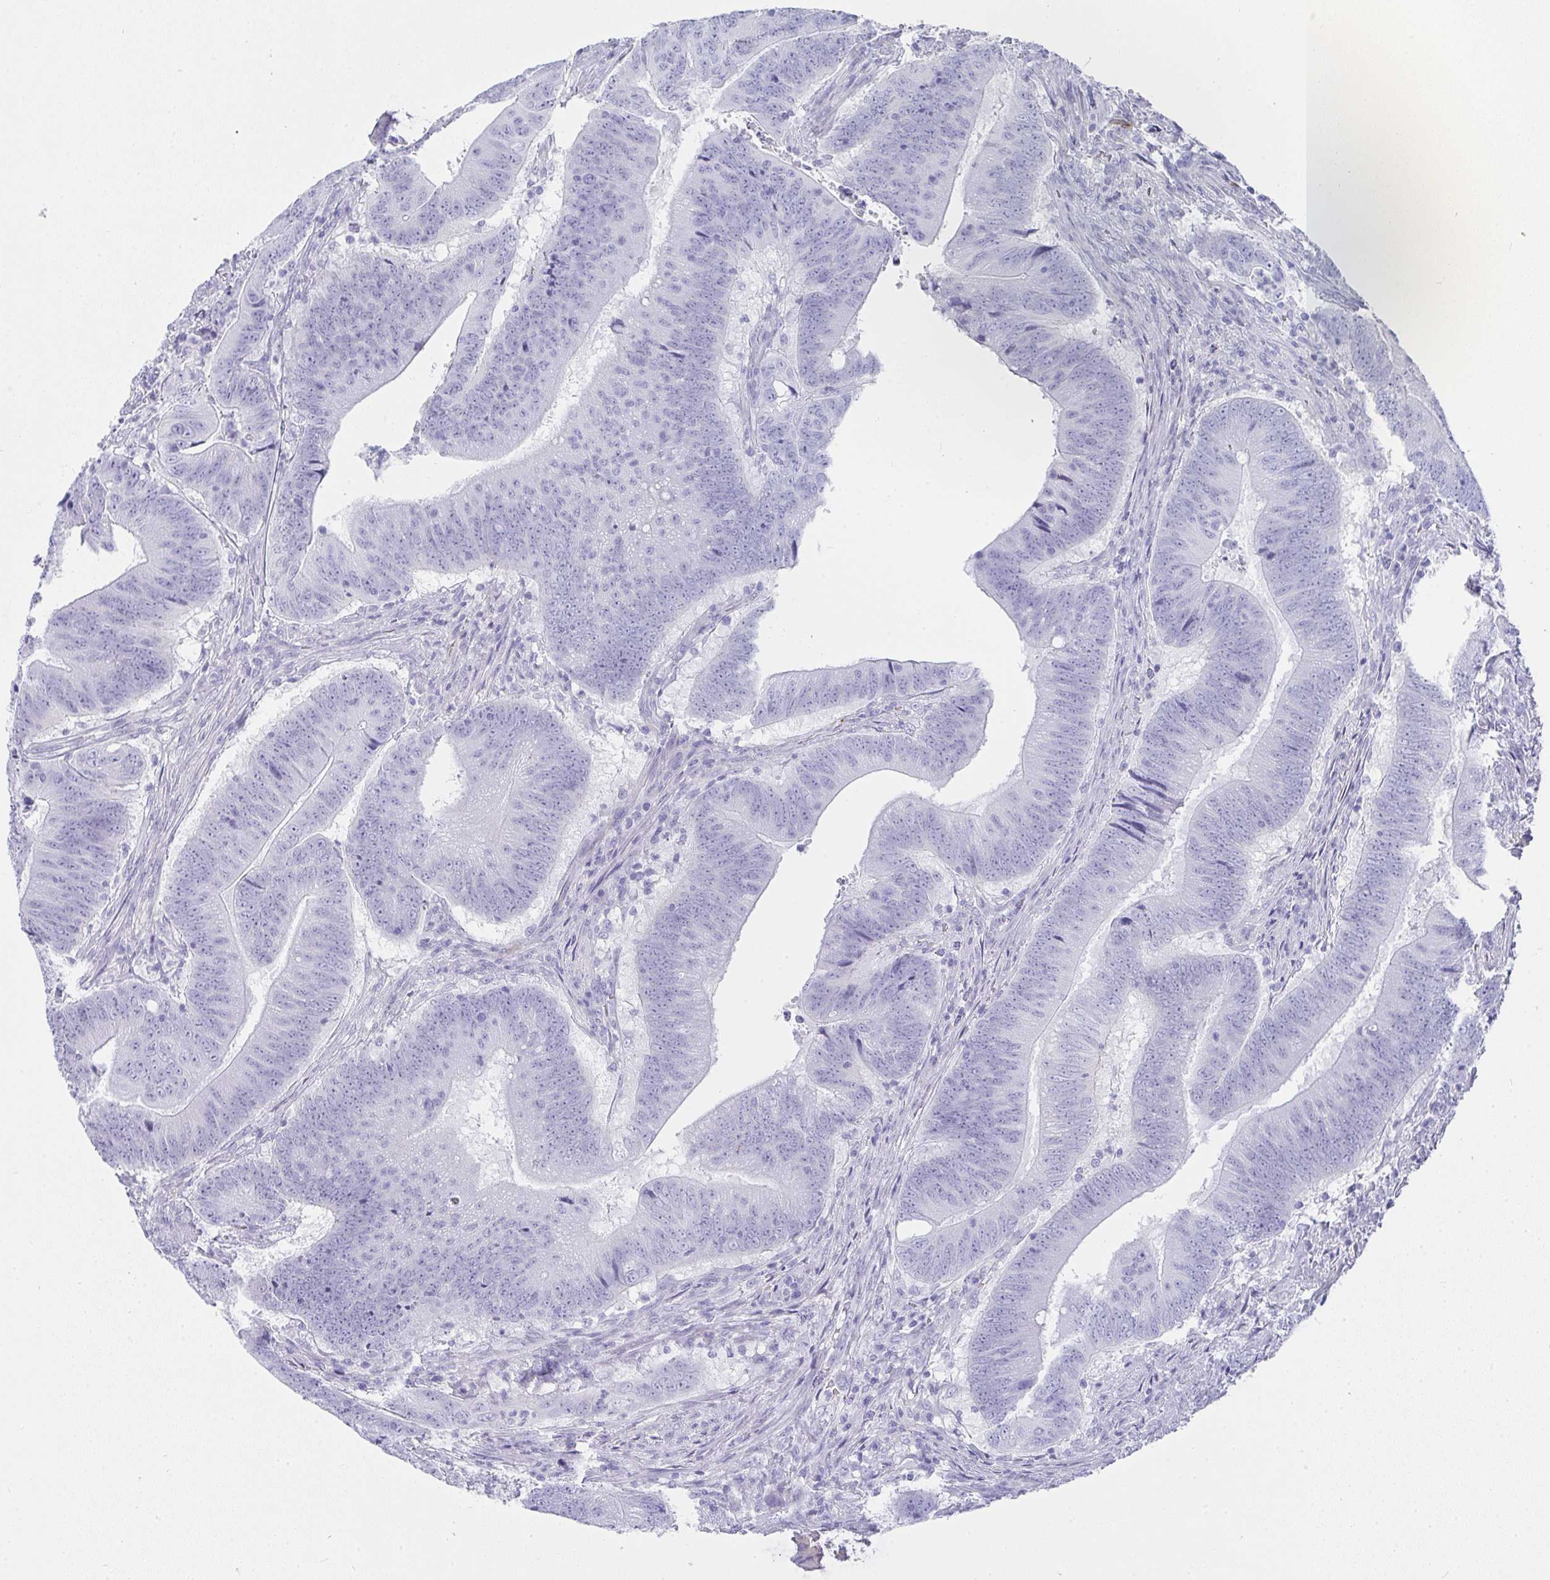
{"staining": {"intensity": "negative", "quantity": "none", "location": "none"}, "tissue": "colorectal cancer", "cell_type": "Tumor cells", "image_type": "cancer", "snomed": [{"axis": "morphology", "description": "Adenocarcinoma, NOS"}, {"axis": "topography", "description": "Colon"}], "caption": "High power microscopy photomicrograph of an IHC micrograph of colorectal cancer, revealing no significant positivity in tumor cells.", "gene": "PRND", "patient": {"sex": "female", "age": 87}}